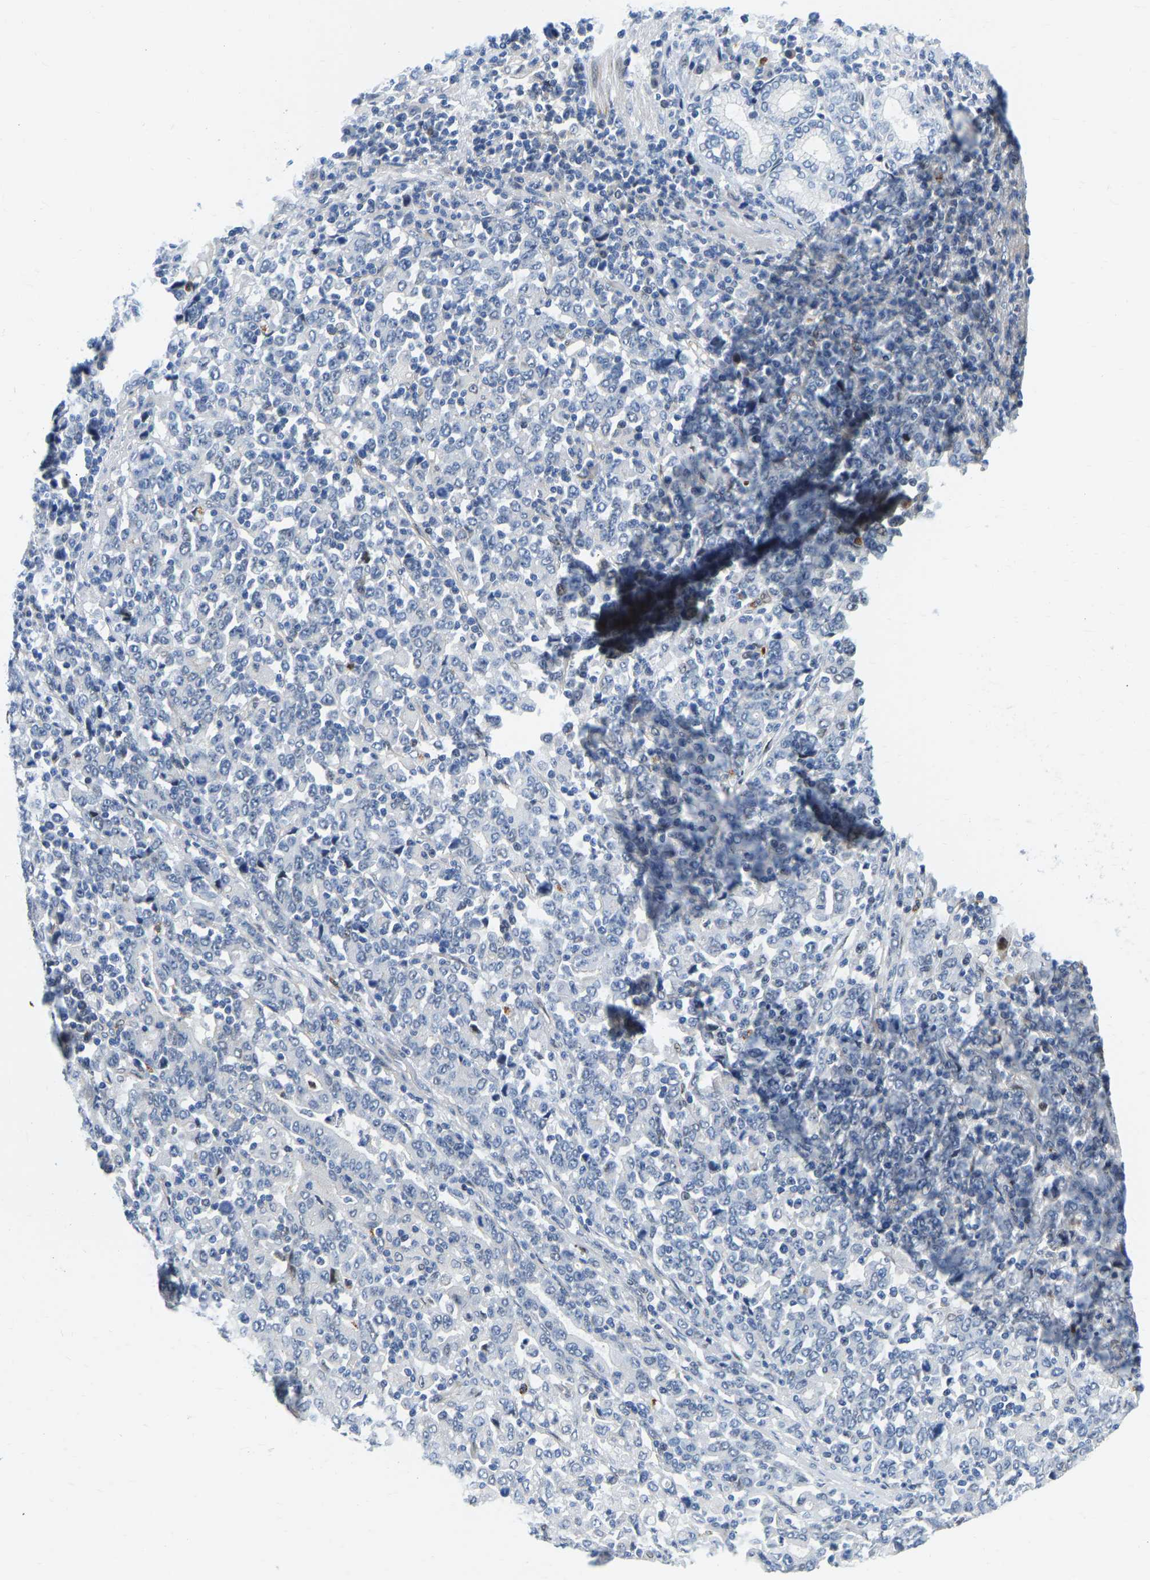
{"staining": {"intensity": "negative", "quantity": "none", "location": "none"}, "tissue": "stomach cancer", "cell_type": "Tumor cells", "image_type": "cancer", "snomed": [{"axis": "morphology", "description": "Adenocarcinoma, NOS"}, {"axis": "topography", "description": "Stomach, upper"}], "caption": "DAB immunohistochemical staining of human stomach cancer (adenocarcinoma) demonstrates no significant staining in tumor cells.", "gene": "HDAC5", "patient": {"sex": "male", "age": 69}}